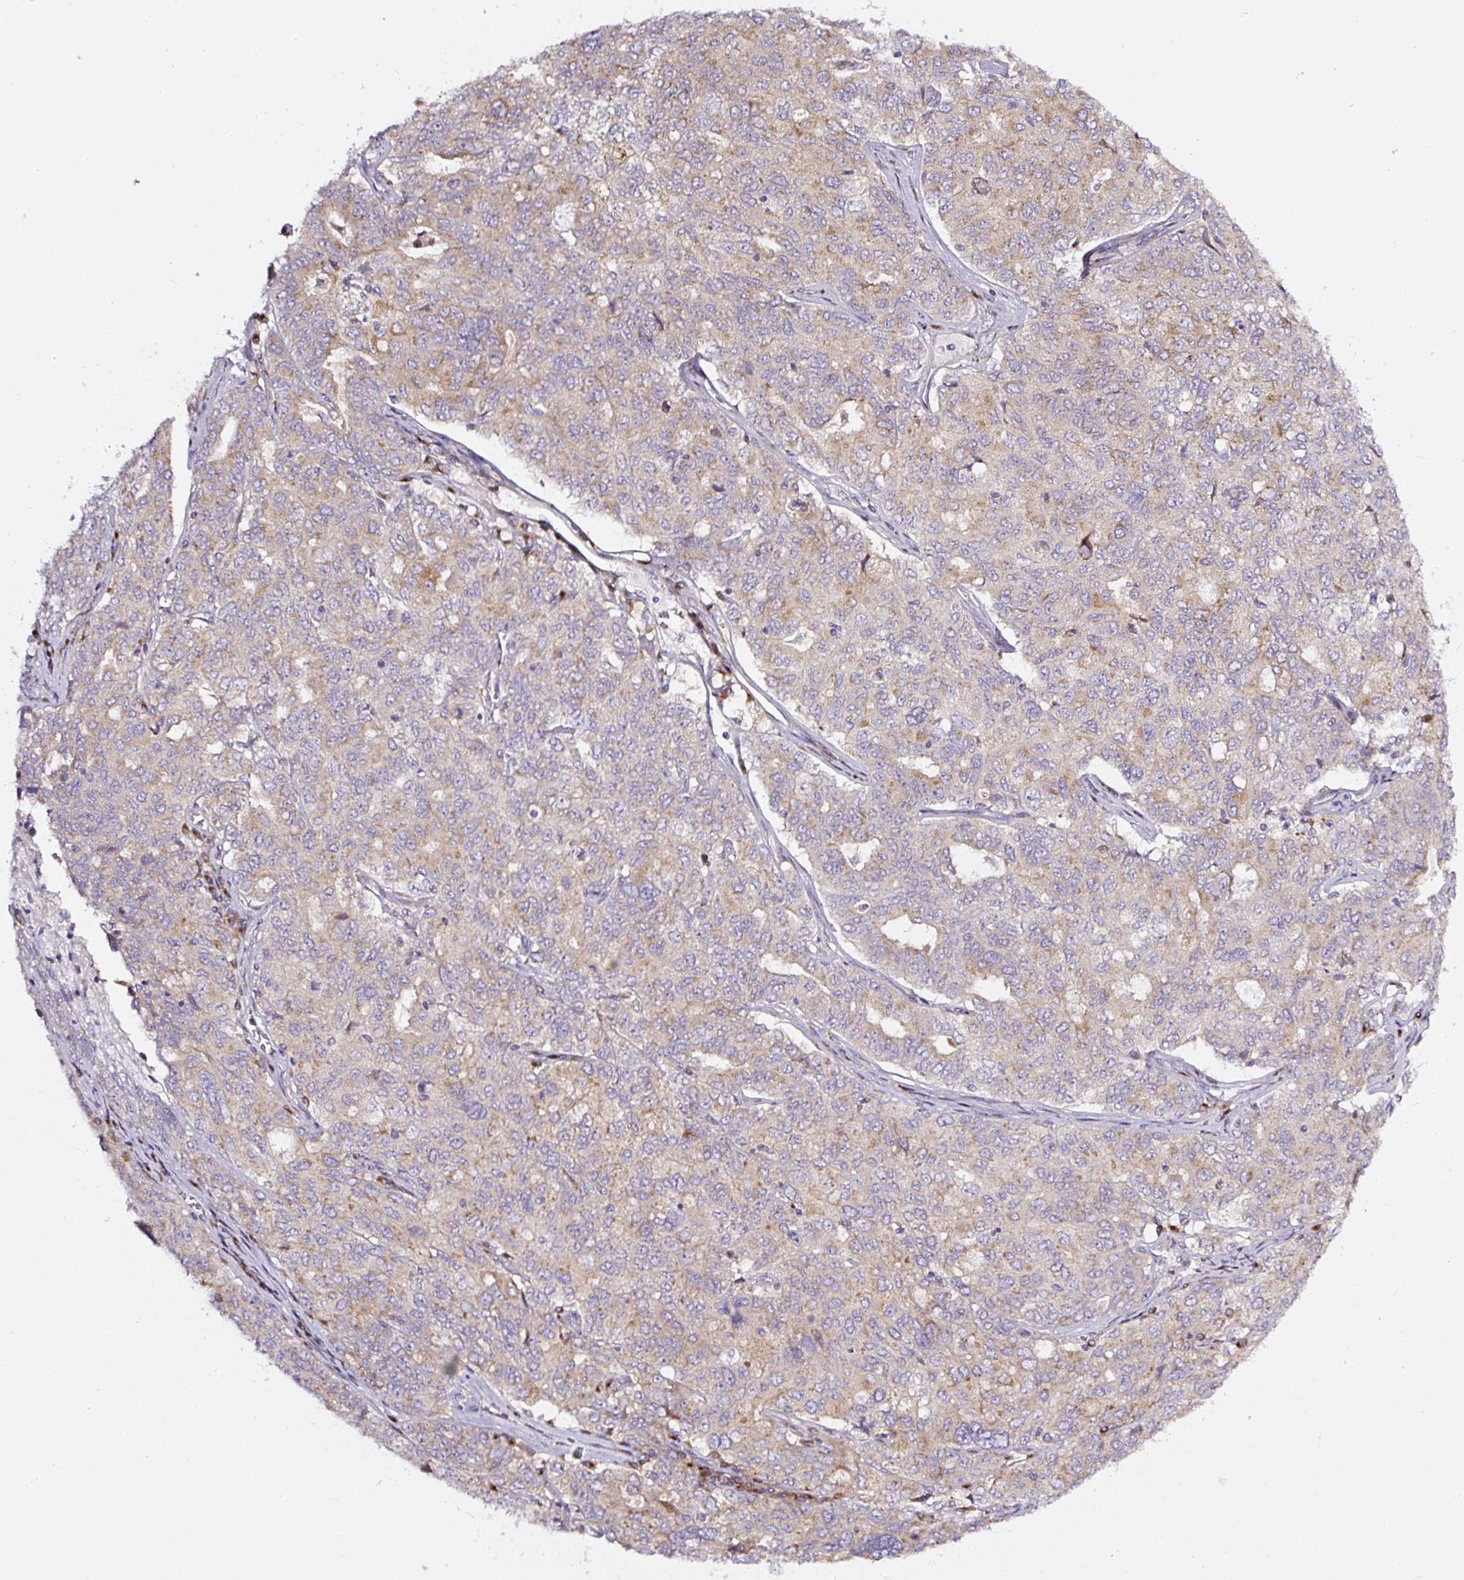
{"staining": {"intensity": "moderate", "quantity": "25%-75%", "location": "cytoplasmic/membranous"}, "tissue": "ovarian cancer", "cell_type": "Tumor cells", "image_type": "cancer", "snomed": [{"axis": "morphology", "description": "Carcinoma, endometroid"}, {"axis": "topography", "description": "Ovary"}], "caption": "High-power microscopy captured an immunohistochemistry (IHC) micrograph of ovarian cancer, revealing moderate cytoplasmic/membranous expression in approximately 25%-75% of tumor cells.", "gene": "MLX", "patient": {"sex": "female", "age": 62}}